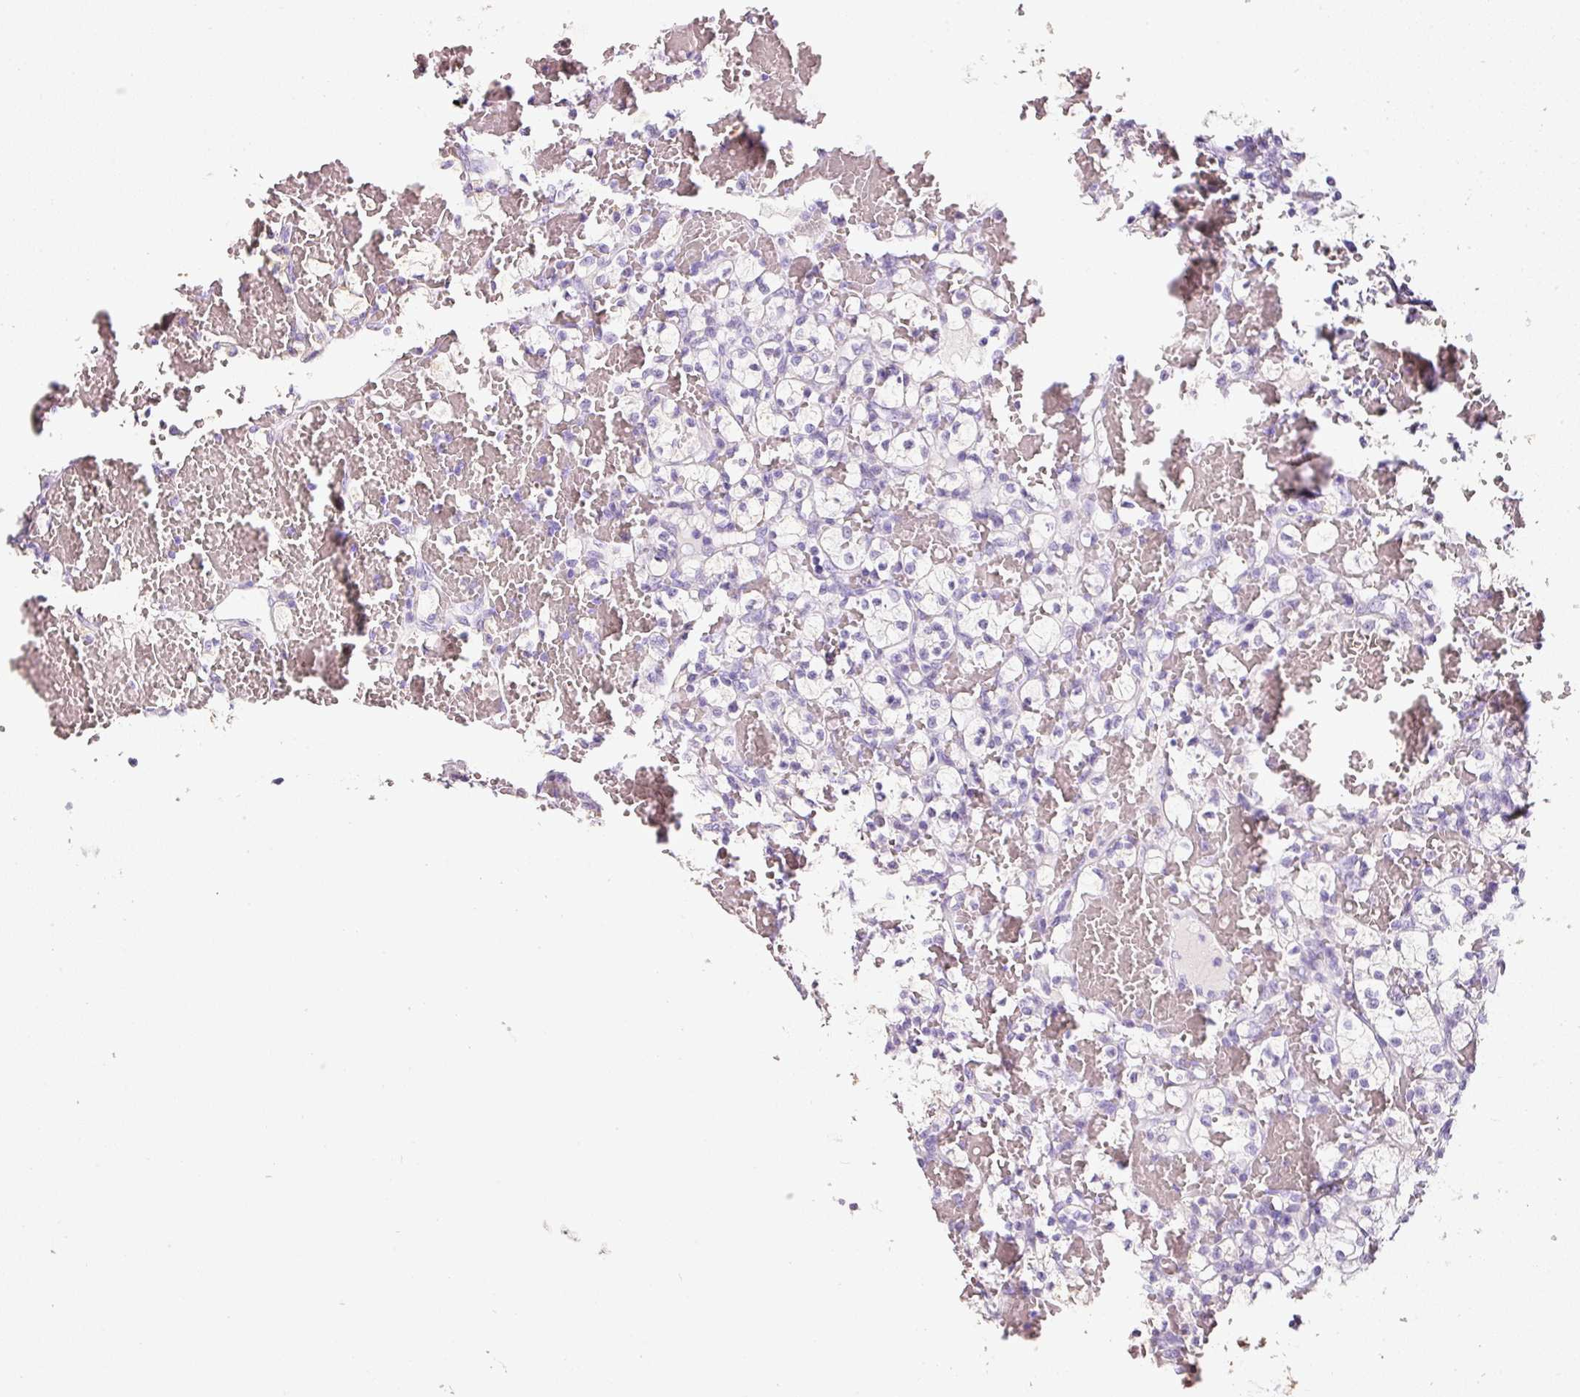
{"staining": {"intensity": "negative", "quantity": "none", "location": "none"}, "tissue": "renal cancer", "cell_type": "Tumor cells", "image_type": "cancer", "snomed": [{"axis": "morphology", "description": "Adenocarcinoma, NOS"}, {"axis": "topography", "description": "Kidney"}], "caption": "An IHC photomicrograph of renal cancer (adenocarcinoma) is shown. There is no staining in tumor cells of renal cancer (adenocarcinoma).", "gene": "DNM1", "patient": {"sex": "female", "age": 60}}